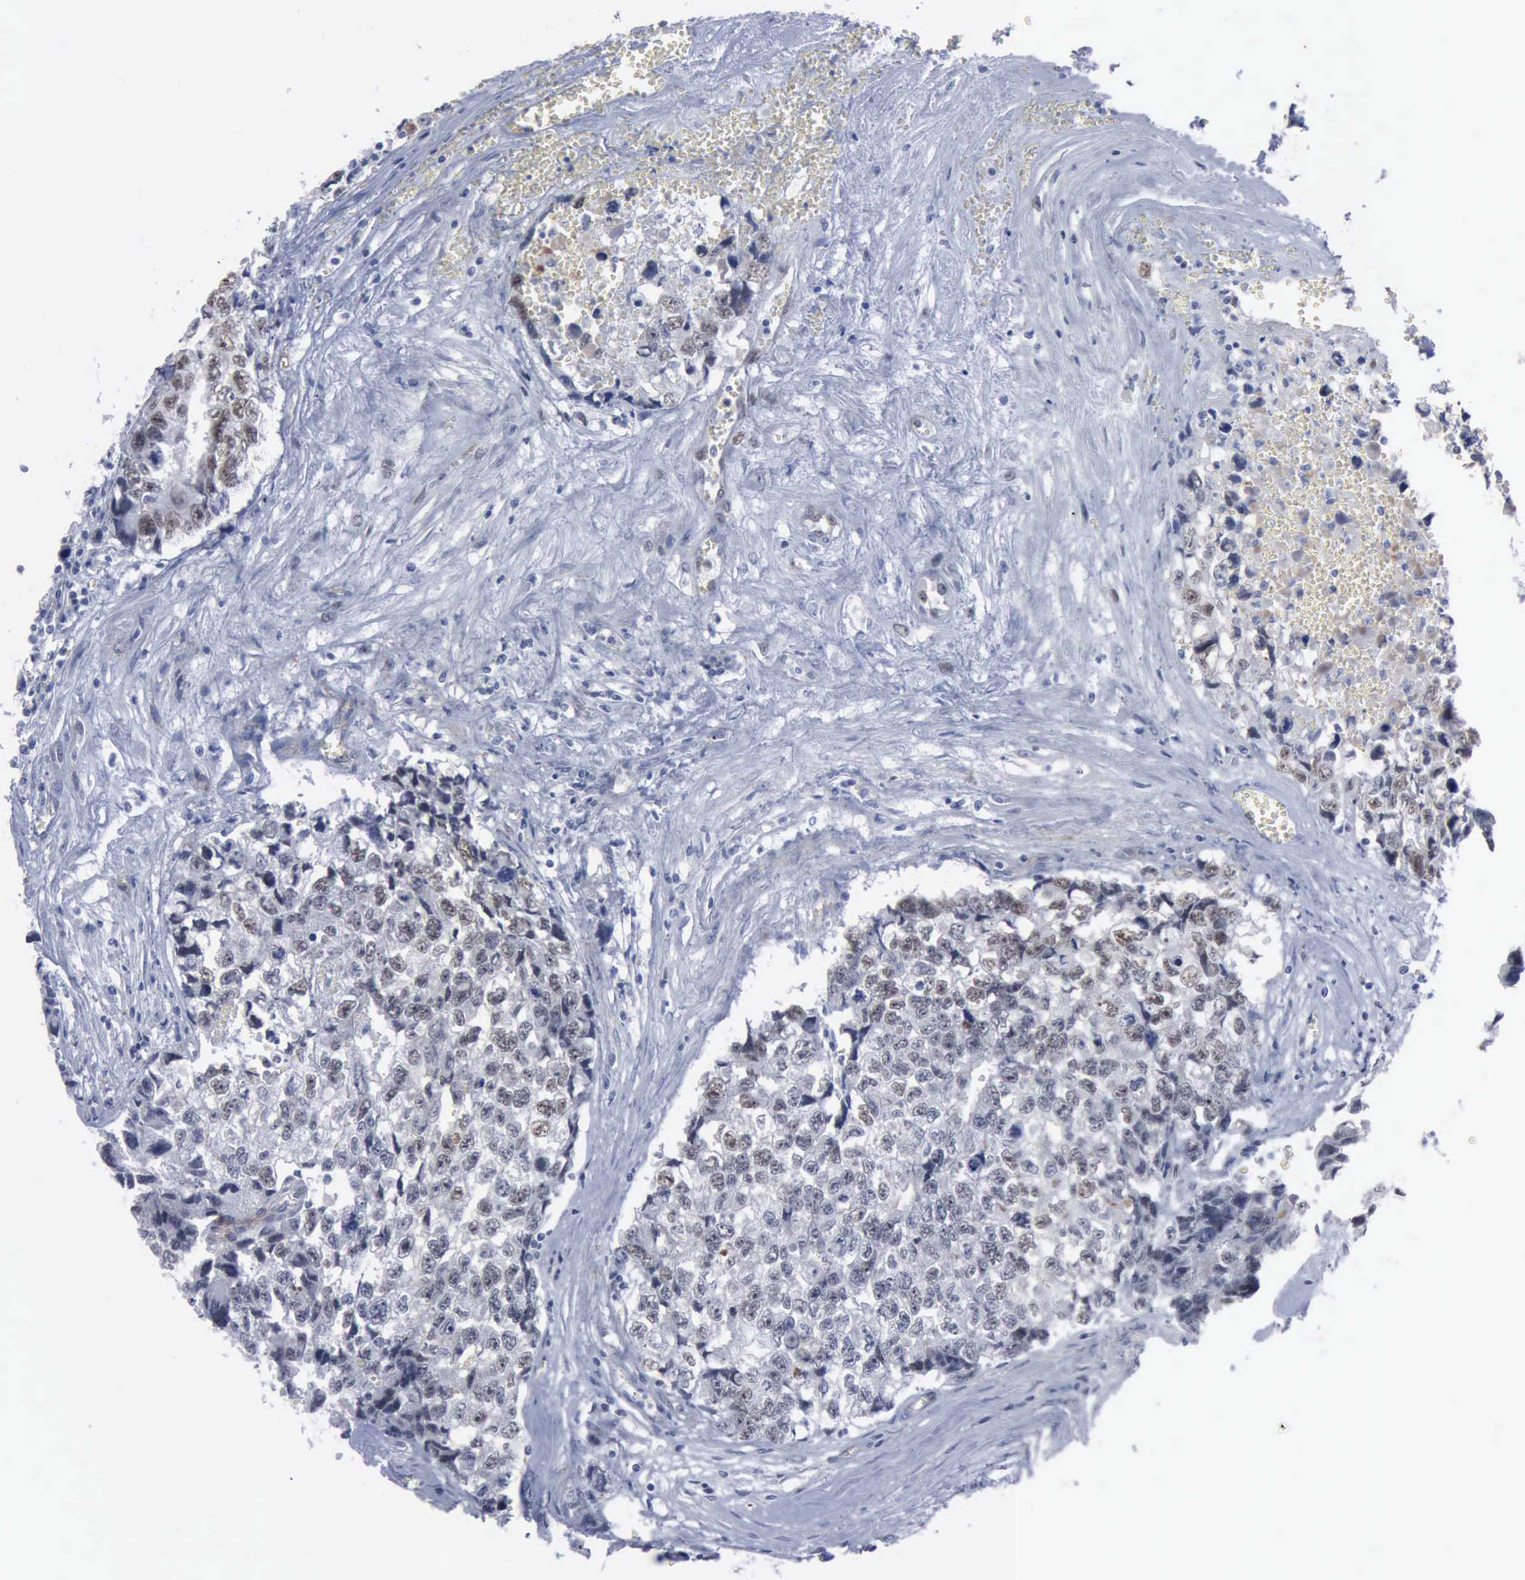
{"staining": {"intensity": "weak", "quantity": "<25%", "location": "nuclear"}, "tissue": "testis cancer", "cell_type": "Tumor cells", "image_type": "cancer", "snomed": [{"axis": "morphology", "description": "Carcinoma, Embryonal, NOS"}, {"axis": "topography", "description": "Testis"}], "caption": "IHC histopathology image of neoplastic tissue: human testis cancer stained with DAB demonstrates no significant protein staining in tumor cells.", "gene": "MCM5", "patient": {"sex": "male", "age": 31}}